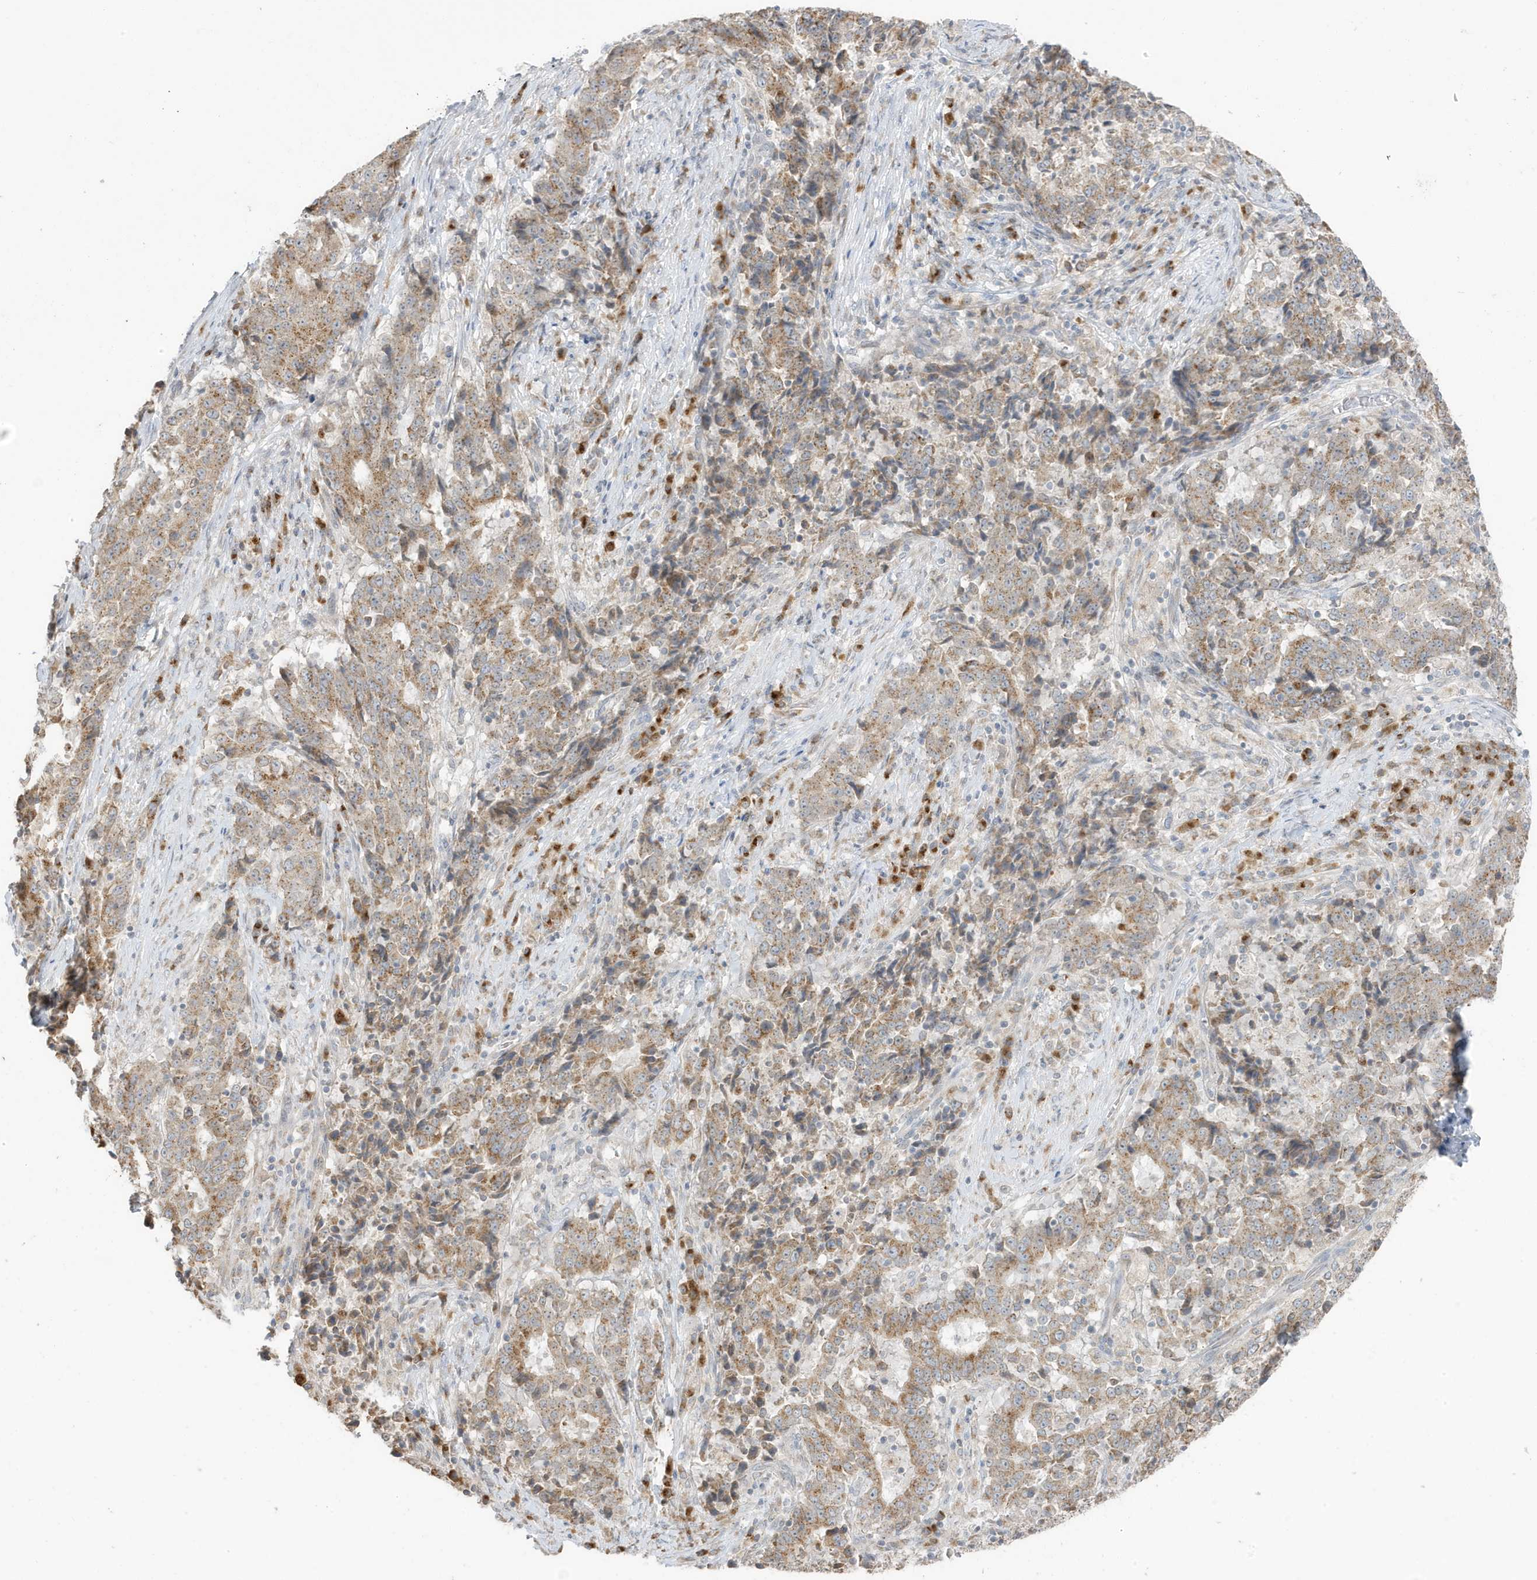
{"staining": {"intensity": "moderate", "quantity": ">75%", "location": "cytoplasmic/membranous"}, "tissue": "stomach cancer", "cell_type": "Tumor cells", "image_type": "cancer", "snomed": [{"axis": "morphology", "description": "Adenocarcinoma, NOS"}, {"axis": "topography", "description": "Stomach"}], "caption": "Stomach adenocarcinoma was stained to show a protein in brown. There is medium levels of moderate cytoplasmic/membranous positivity in about >75% of tumor cells.", "gene": "RER1", "patient": {"sex": "male", "age": 59}}